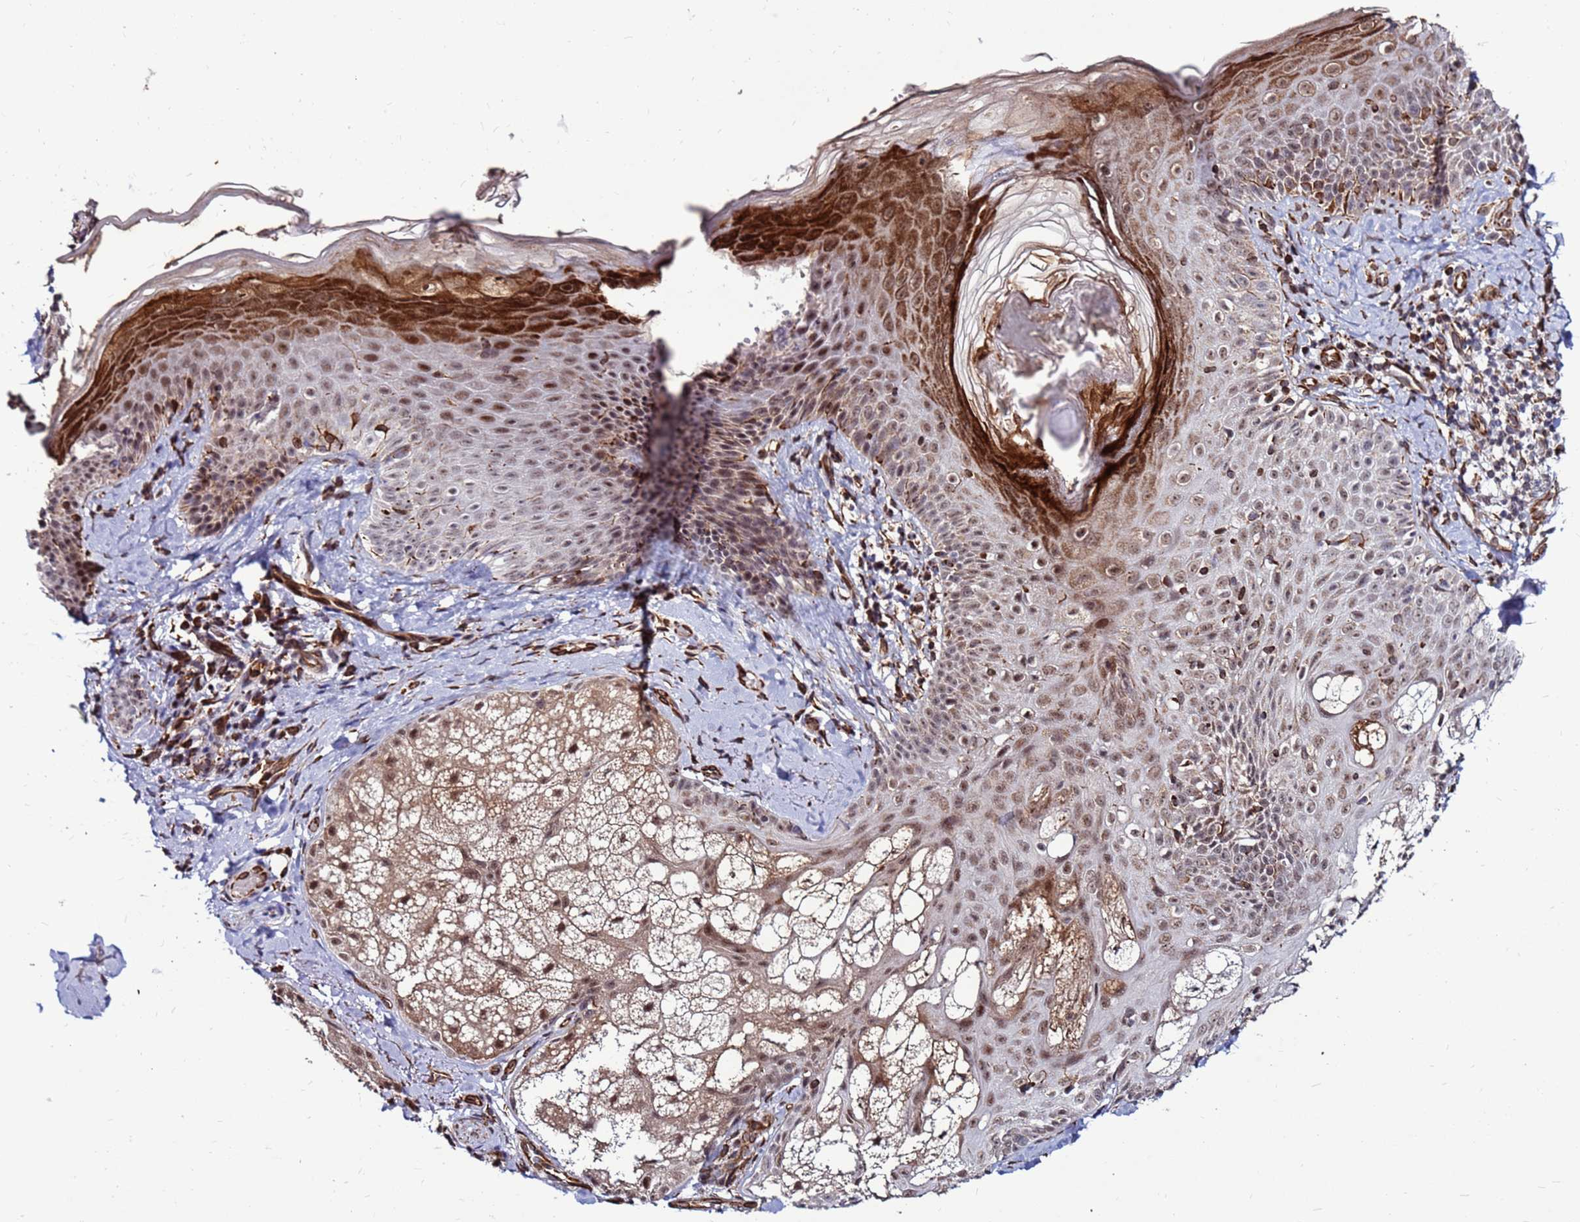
{"staining": {"intensity": "strong", "quantity": ">75%", "location": "cytoplasmic/membranous"}, "tissue": "skin", "cell_type": "Fibroblasts", "image_type": "normal", "snomed": [{"axis": "morphology", "description": "Normal tissue, NOS"}, {"axis": "topography", "description": "Skin"}], "caption": "A brown stain labels strong cytoplasmic/membranous staining of a protein in fibroblasts of benign human skin.", "gene": "CLK3", "patient": {"sex": "male", "age": 57}}